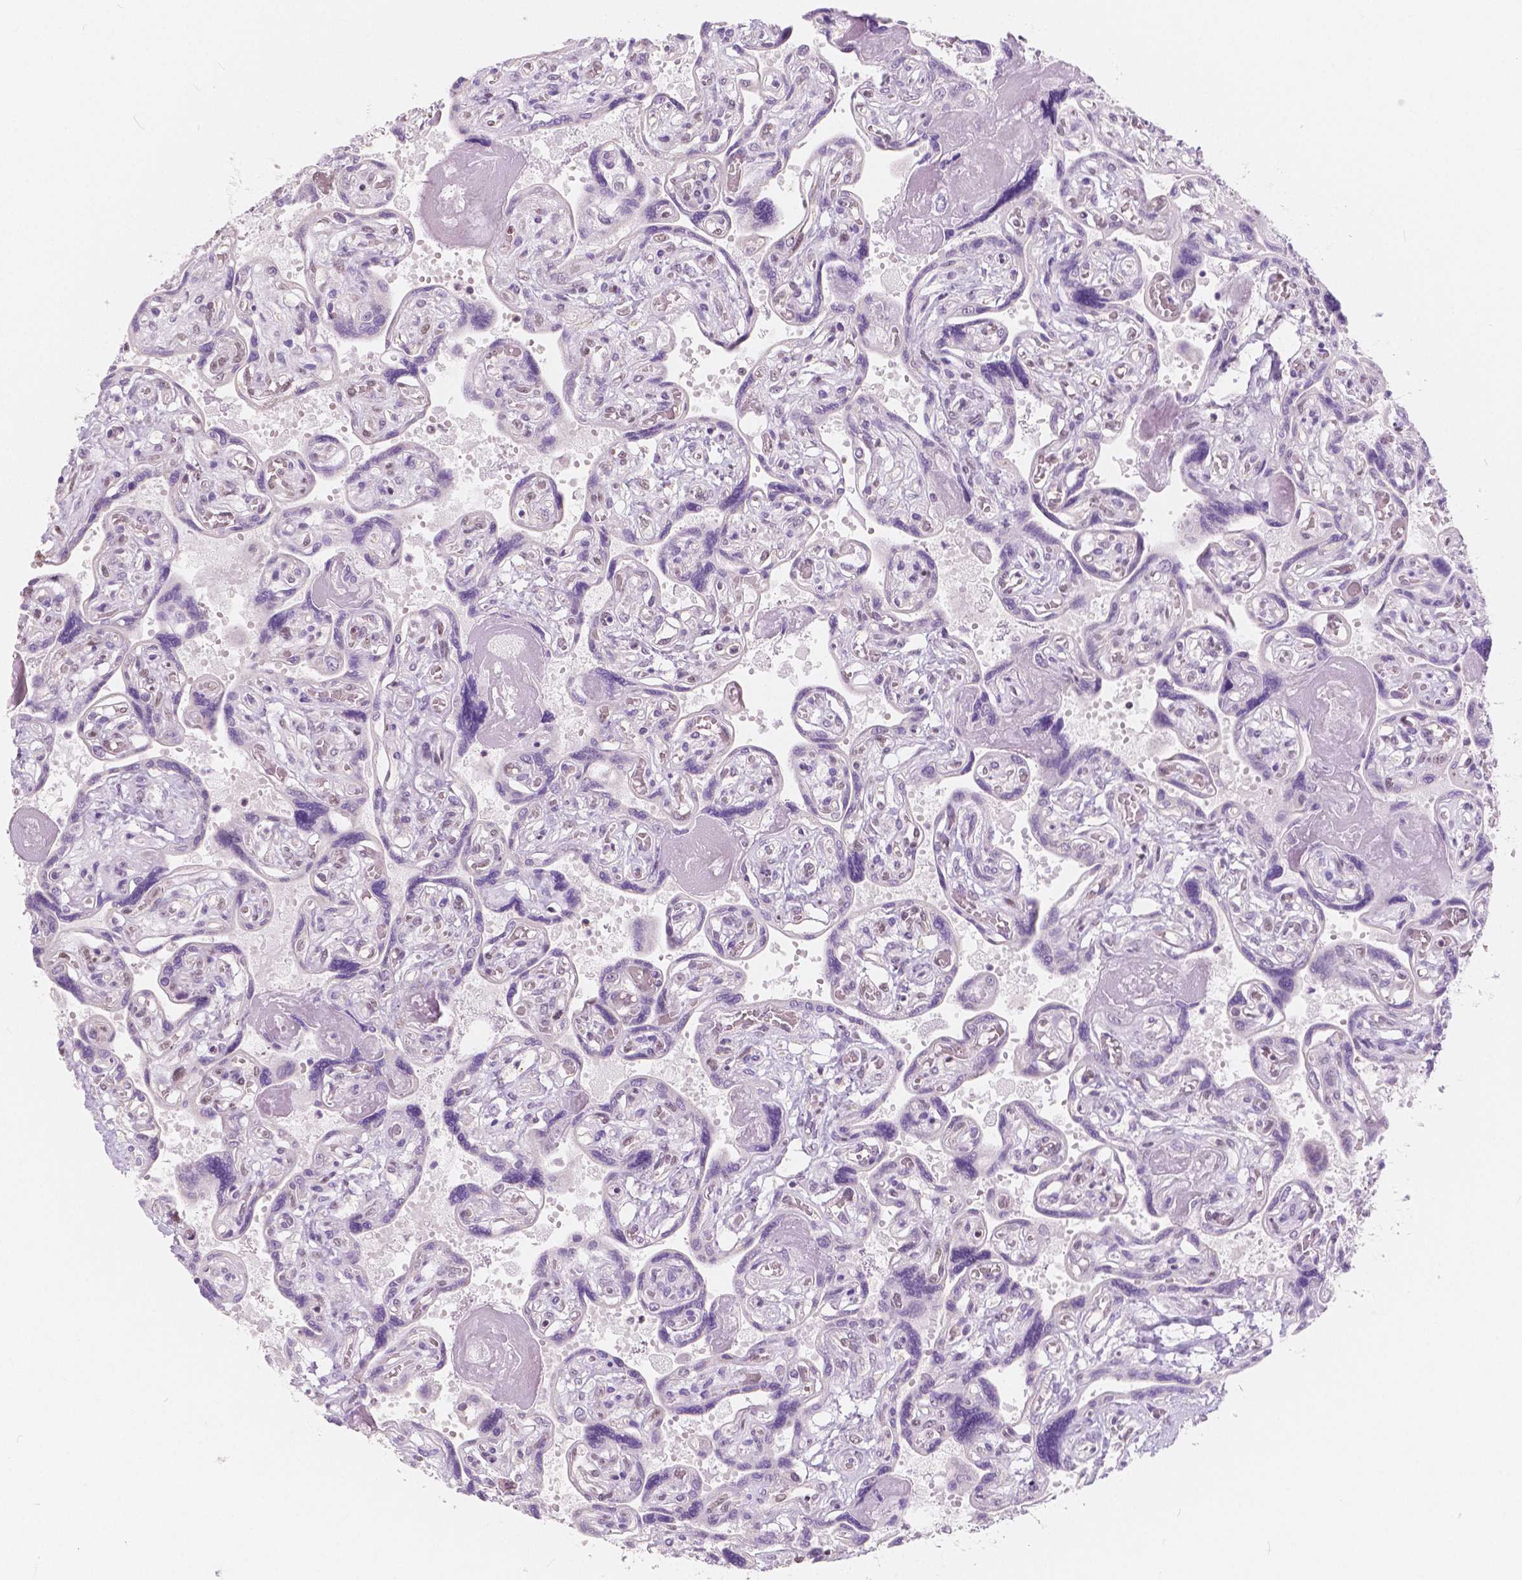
{"staining": {"intensity": "weak", "quantity": "<25%", "location": "nuclear"}, "tissue": "placenta", "cell_type": "Decidual cells", "image_type": "normal", "snomed": [{"axis": "morphology", "description": "Normal tissue, NOS"}, {"axis": "topography", "description": "Placenta"}], "caption": "Placenta stained for a protein using IHC reveals no expression decidual cells.", "gene": "NOLC1", "patient": {"sex": "female", "age": 32}}